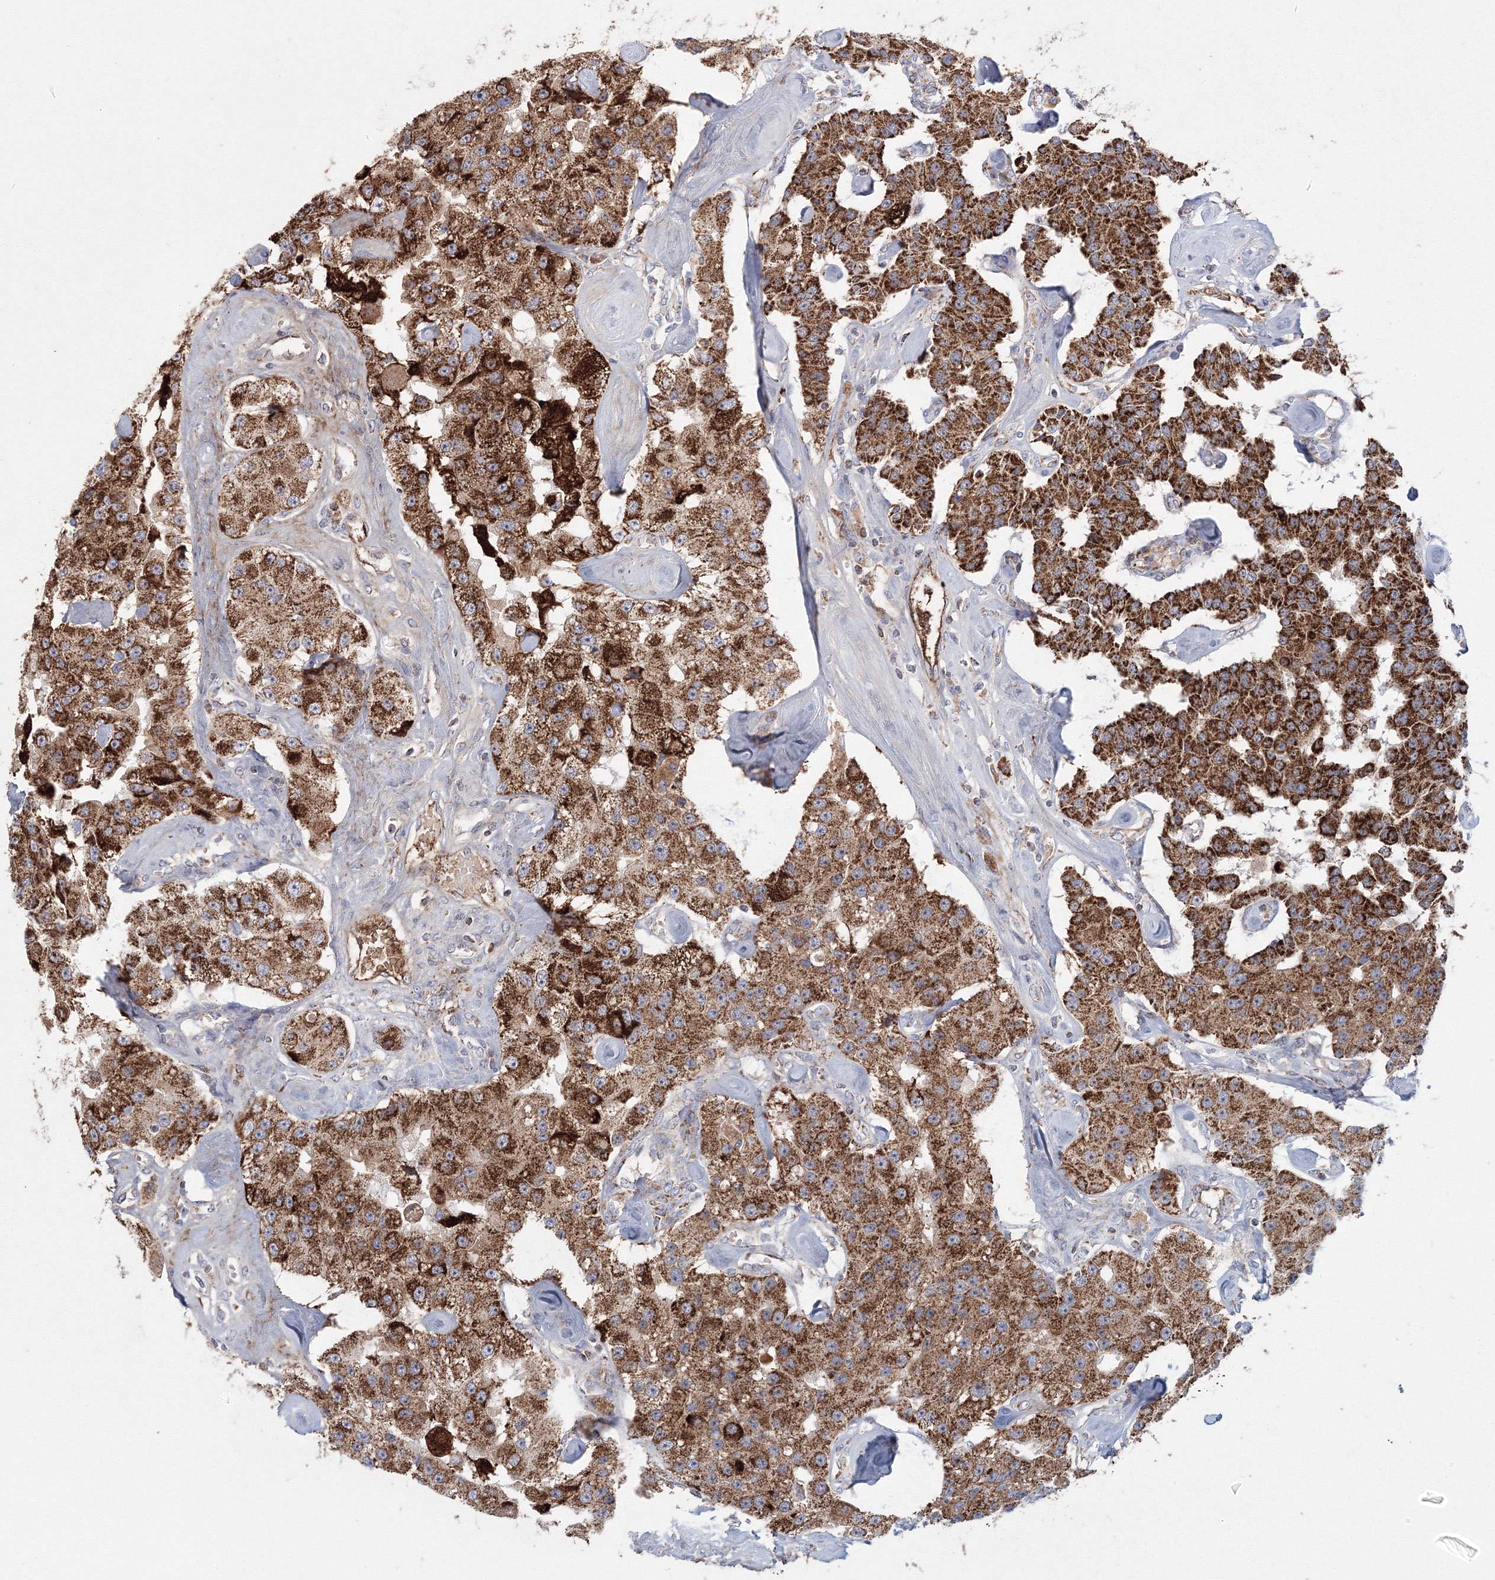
{"staining": {"intensity": "strong", "quantity": ">75%", "location": "cytoplasmic/membranous"}, "tissue": "carcinoid", "cell_type": "Tumor cells", "image_type": "cancer", "snomed": [{"axis": "morphology", "description": "Carcinoid, malignant, NOS"}, {"axis": "topography", "description": "Pancreas"}], "caption": "Carcinoid (malignant) tissue exhibits strong cytoplasmic/membranous positivity in approximately >75% of tumor cells (DAB (3,3'-diaminobenzidine) = brown stain, brightfield microscopy at high magnification).", "gene": "GRPEL1", "patient": {"sex": "male", "age": 41}}